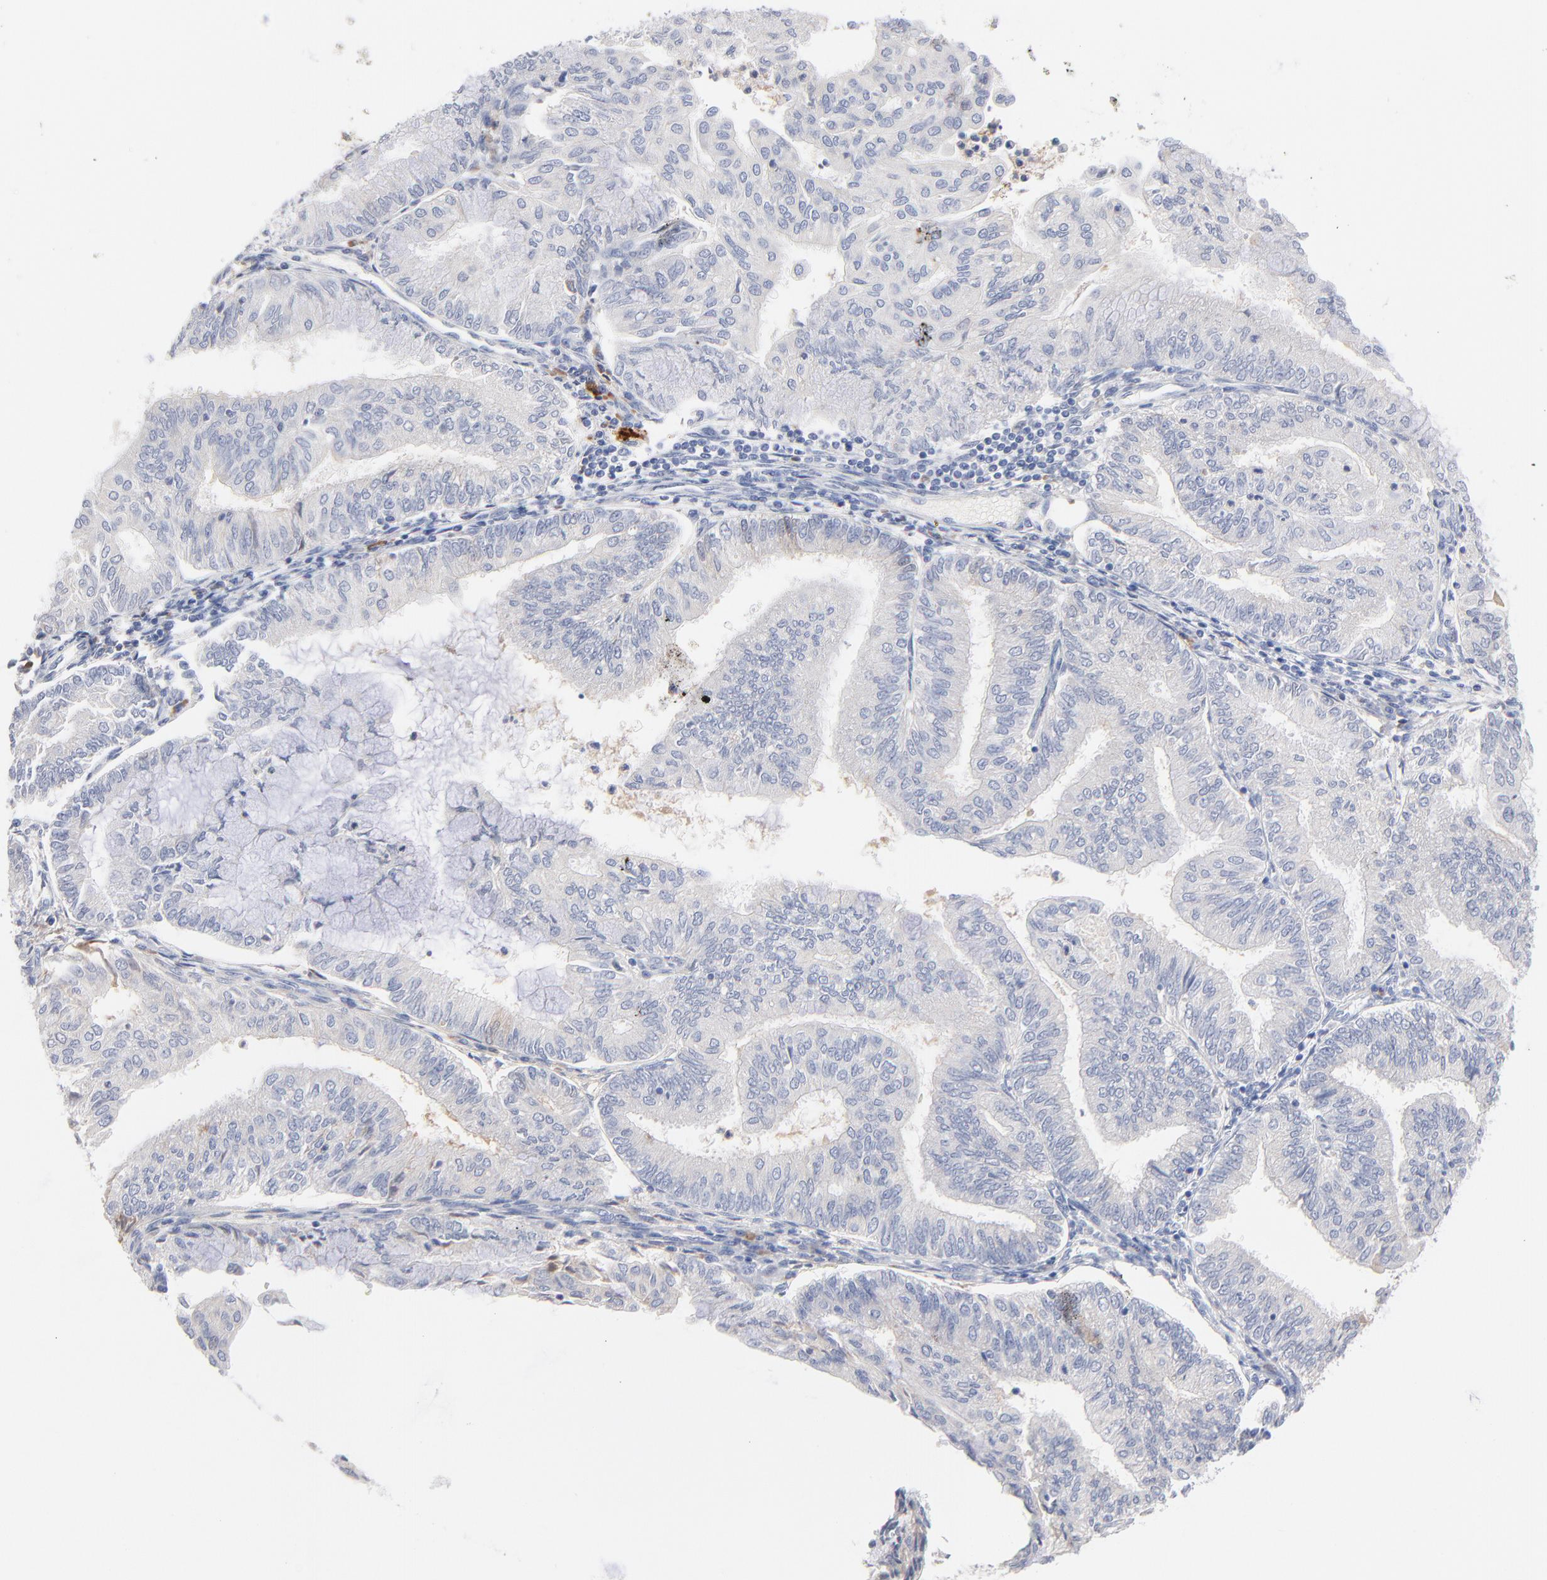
{"staining": {"intensity": "negative", "quantity": "none", "location": "none"}, "tissue": "endometrial cancer", "cell_type": "Tumor cells", "image_type": "cancer", "snomed": [{"axis": "morphology", "description": "Adenocarcinoma, NOS"}, {"axis": "topography", "description": "Endometrium"}], "caption": "Immunohistochemical staining of endometrial cancer (adenocarcinoma) shows no significant positivity in tumor cells.", "gene": "F12", "patient": {"sex": "female", "age": 59}}